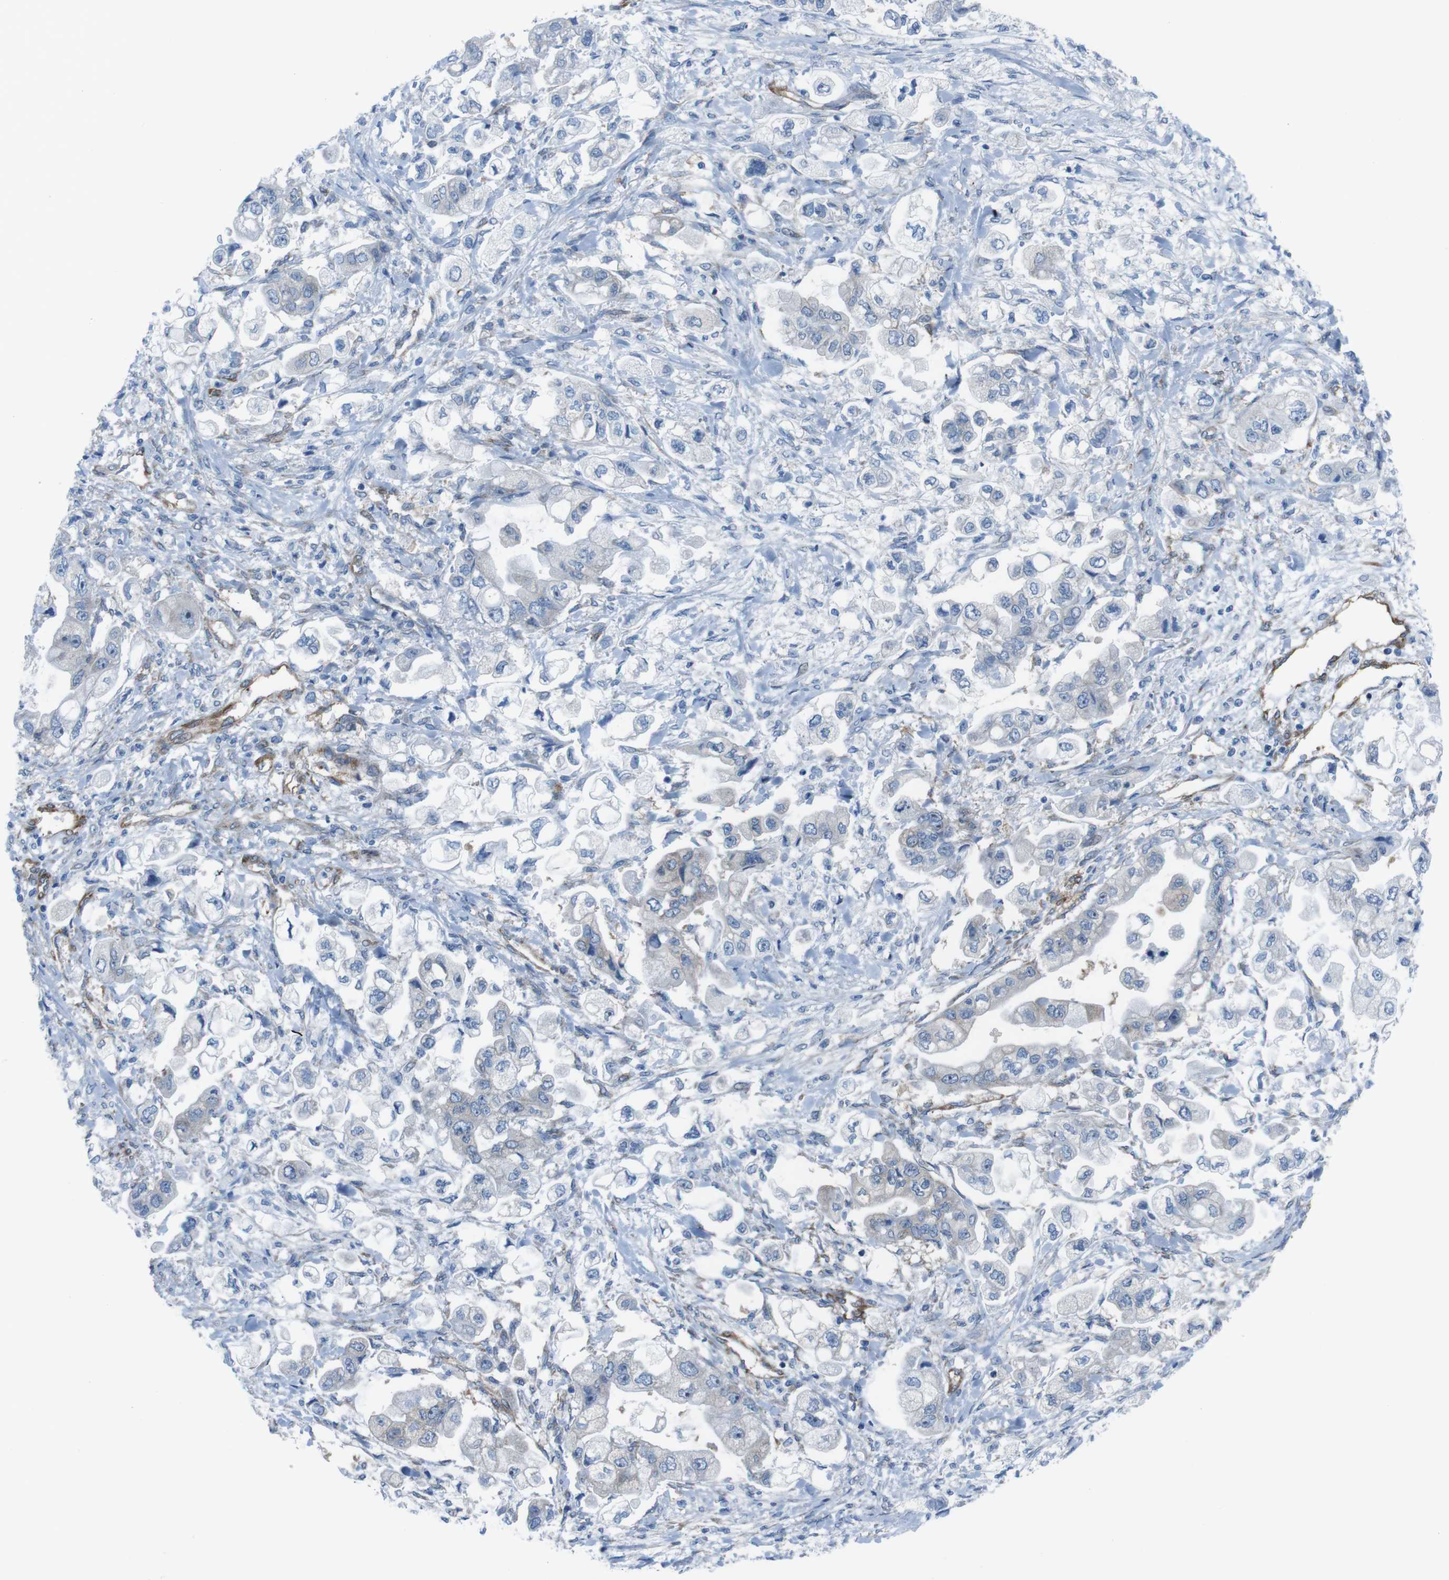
{"staining": {"intensity": "weak", "quantity": "25%-75%", "location": "cytoplasmic/membranous"}, "tissue": "stomach cancer", "cell_type": "Tumor cells", "image_type": "cancer", "snomed": [{"axis": "morphology", "description": "Normal tissue, NOS"}, {"axis": "morphology", "description": "Adenocarcinoma, NOS"}, {"axis": "topography", "description": "Stomach"}], "caption": "This is a micrograph of immunohistochemistry (IHC) staining of stomach cancer (adenocarcinoma), which shows weak expression in the cytoplasmic/membranous of tumor cells.", "gene": "DIAPH2", "patient": {"sex": "male", "age": 62}}